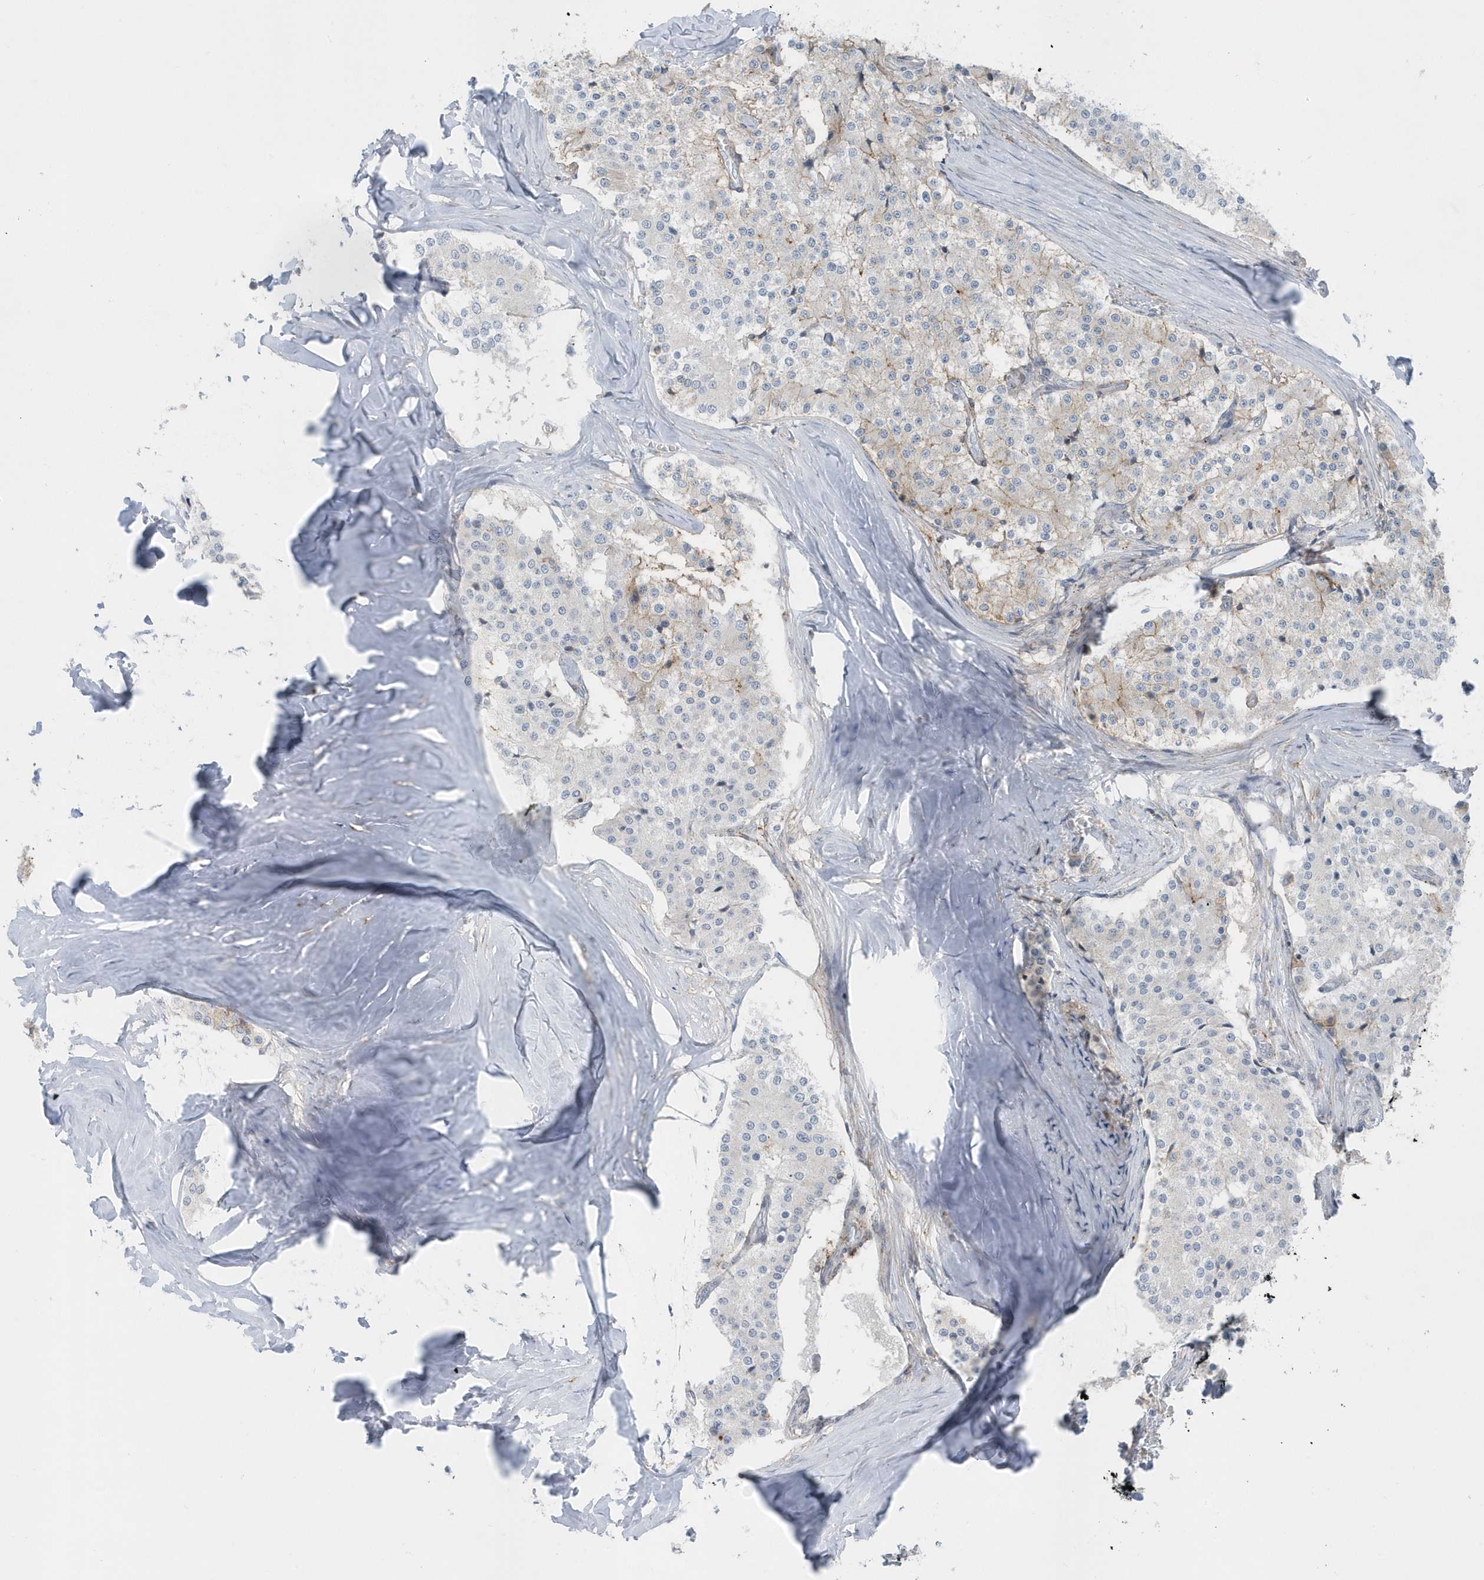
{"staining": {"intensity": "weak", "quantity": "<25%", "location": "cytoplasmic/membranous"}, "tissue": "carcinoid", "cell_type": "Tumor cells", "image_type": "cancer", "snomed": [{"axis": "morphology", "description": "Carcinoid, malignant, NOS"}, {"axis": "topography", "description": "Colon"}], "caption": "IHC micrograph of carcinoid stained for a protein (brown), which reveals no staining in tumor cells.", "gene": "CACNB2", "patient": {"sex": "female", "age": 52}}